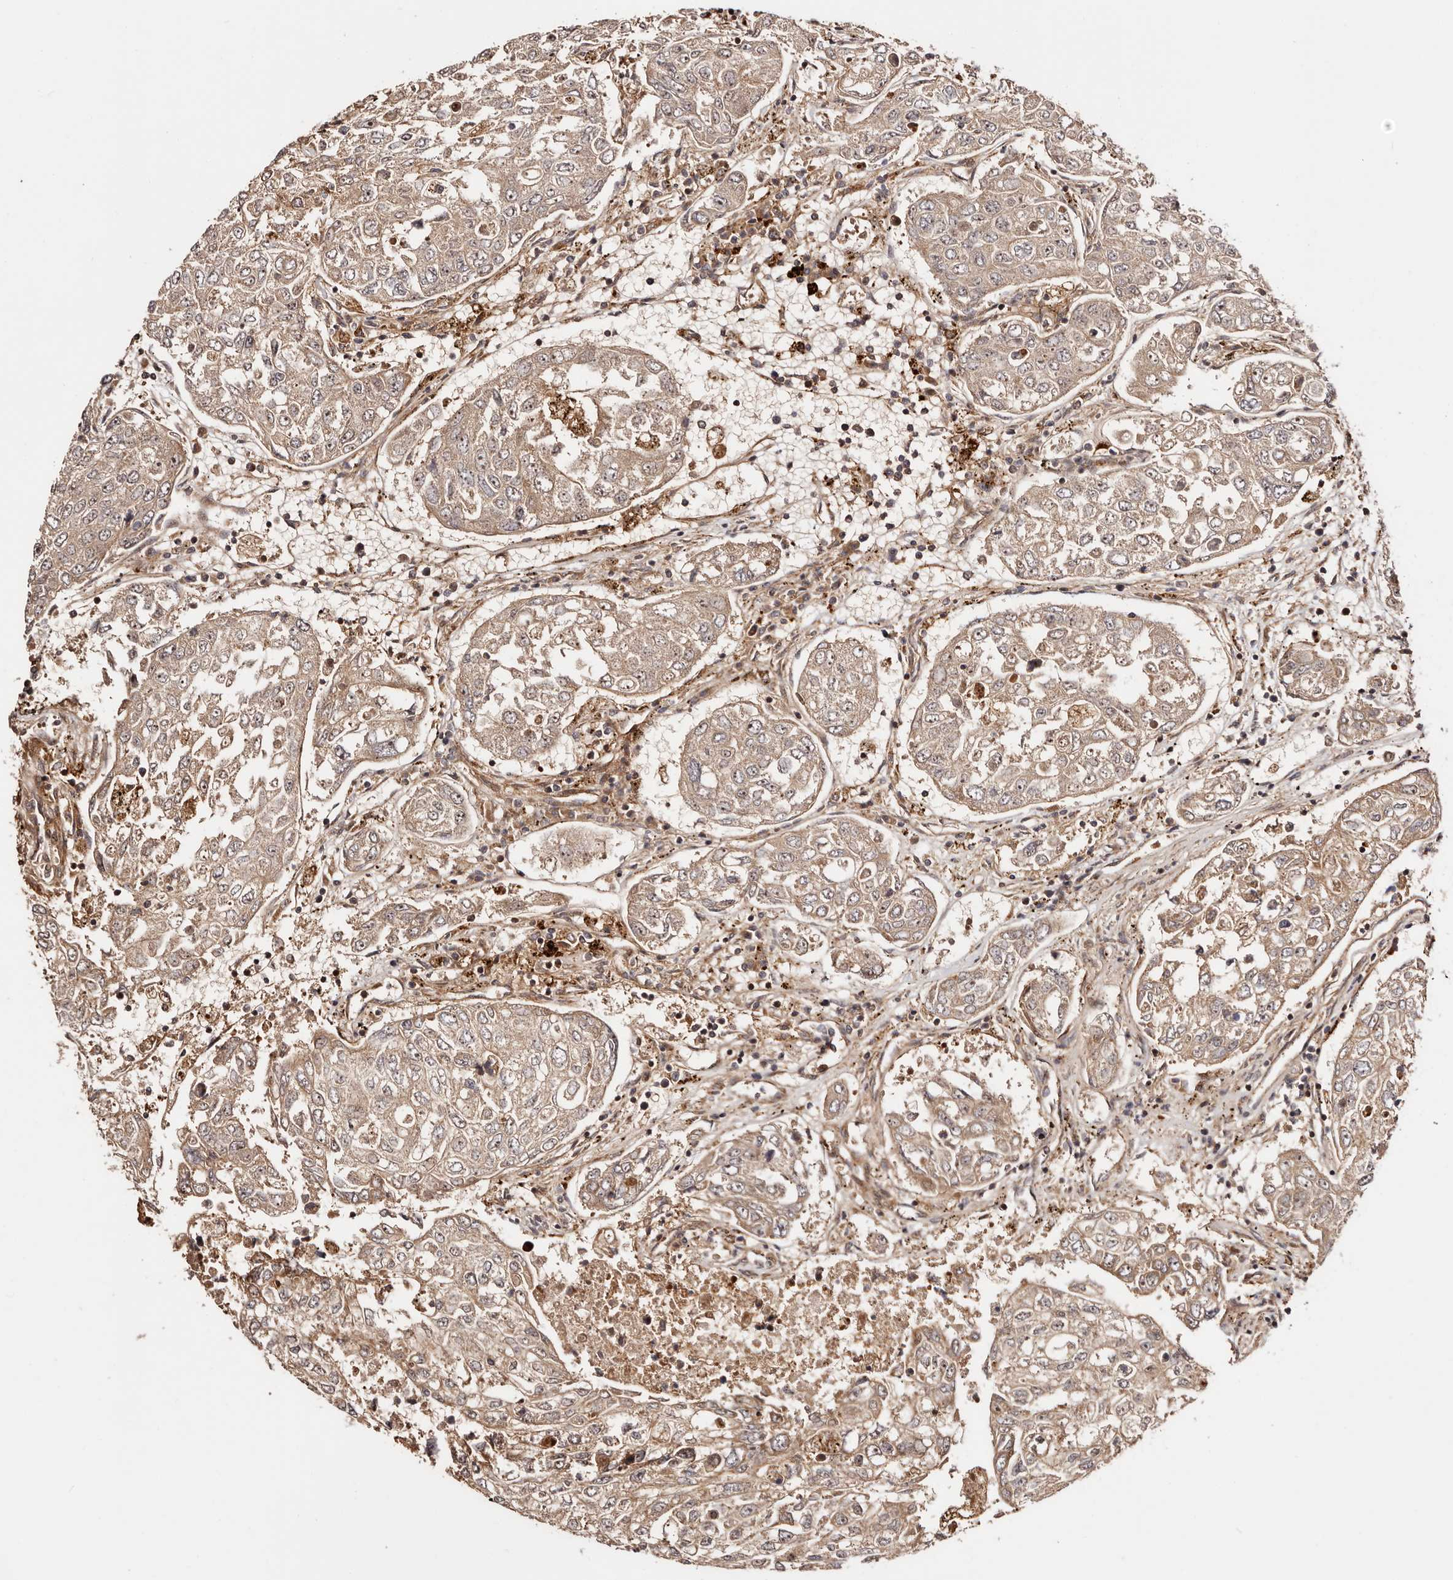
{"staining": {"intensity": "weak", "quantity": "25%-75%", "location": "cytoplasmic/membranous"}, "tissue": "urothelial cancer", "cell_type": "Tumor cells", "image_type": "cancer", "snomed": [{"axis": "morphology", "description": "Urothelial carcinoma, High grade"}, {"axis": "topography", "description": "Lymph node"}, {"axis": "topography", "description": "Urinary bladder"}], "caption": "Immunohistochemistry of high-grade urothelial carcinoma reveals low levels of weak cytoplasmic/membranous expression in about 25%-75% of tumor cells. The staining was performed using DAB to visualize the protein expression in brown, while the nuclei were stained in blue with hematoxylin (Magnification: 20x).", "gene": "PTPN22", "patient": {"sex": "male", "age": 51}}